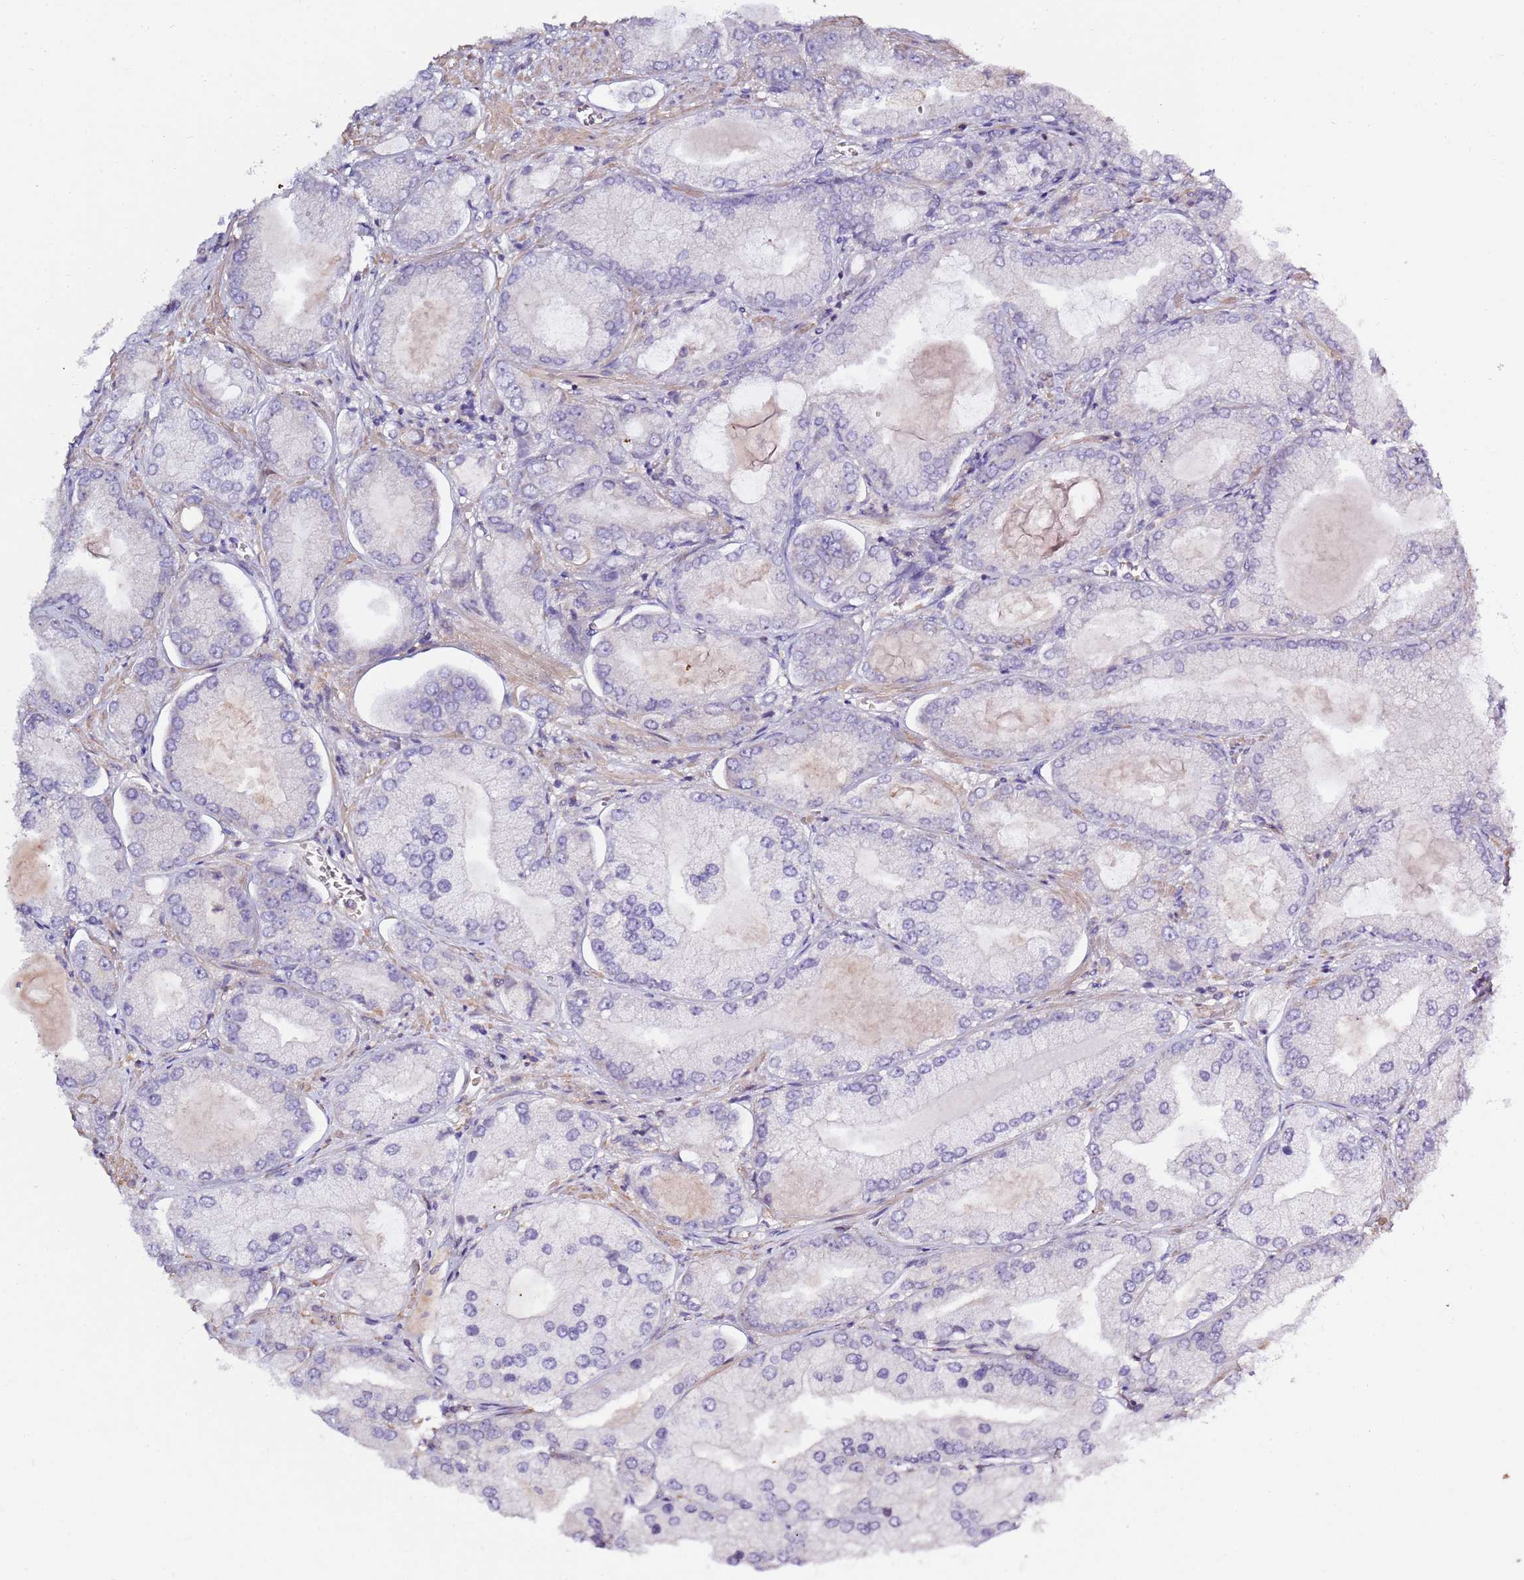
{"staining": {"intensity": "negative", "quantity": "none", "location": "none"}, "tissue": "prostate cancer", "cell_type": "Tumor cells", "image_type": "cancer", "snomed": [{"axis": "morphology", "description": "Adenocarcinoma, High grade"}, {"axis": "topography", "description": "Prostate"}], "caption": "A high-resolution micrograph shows IHC staining of prostate cancer (adenocarcinoma (high-grade)), which demonstrates no significant expression in tumor cells.", "gene": "EVA1B", "patient": {"sex": "male", "age": 68}}